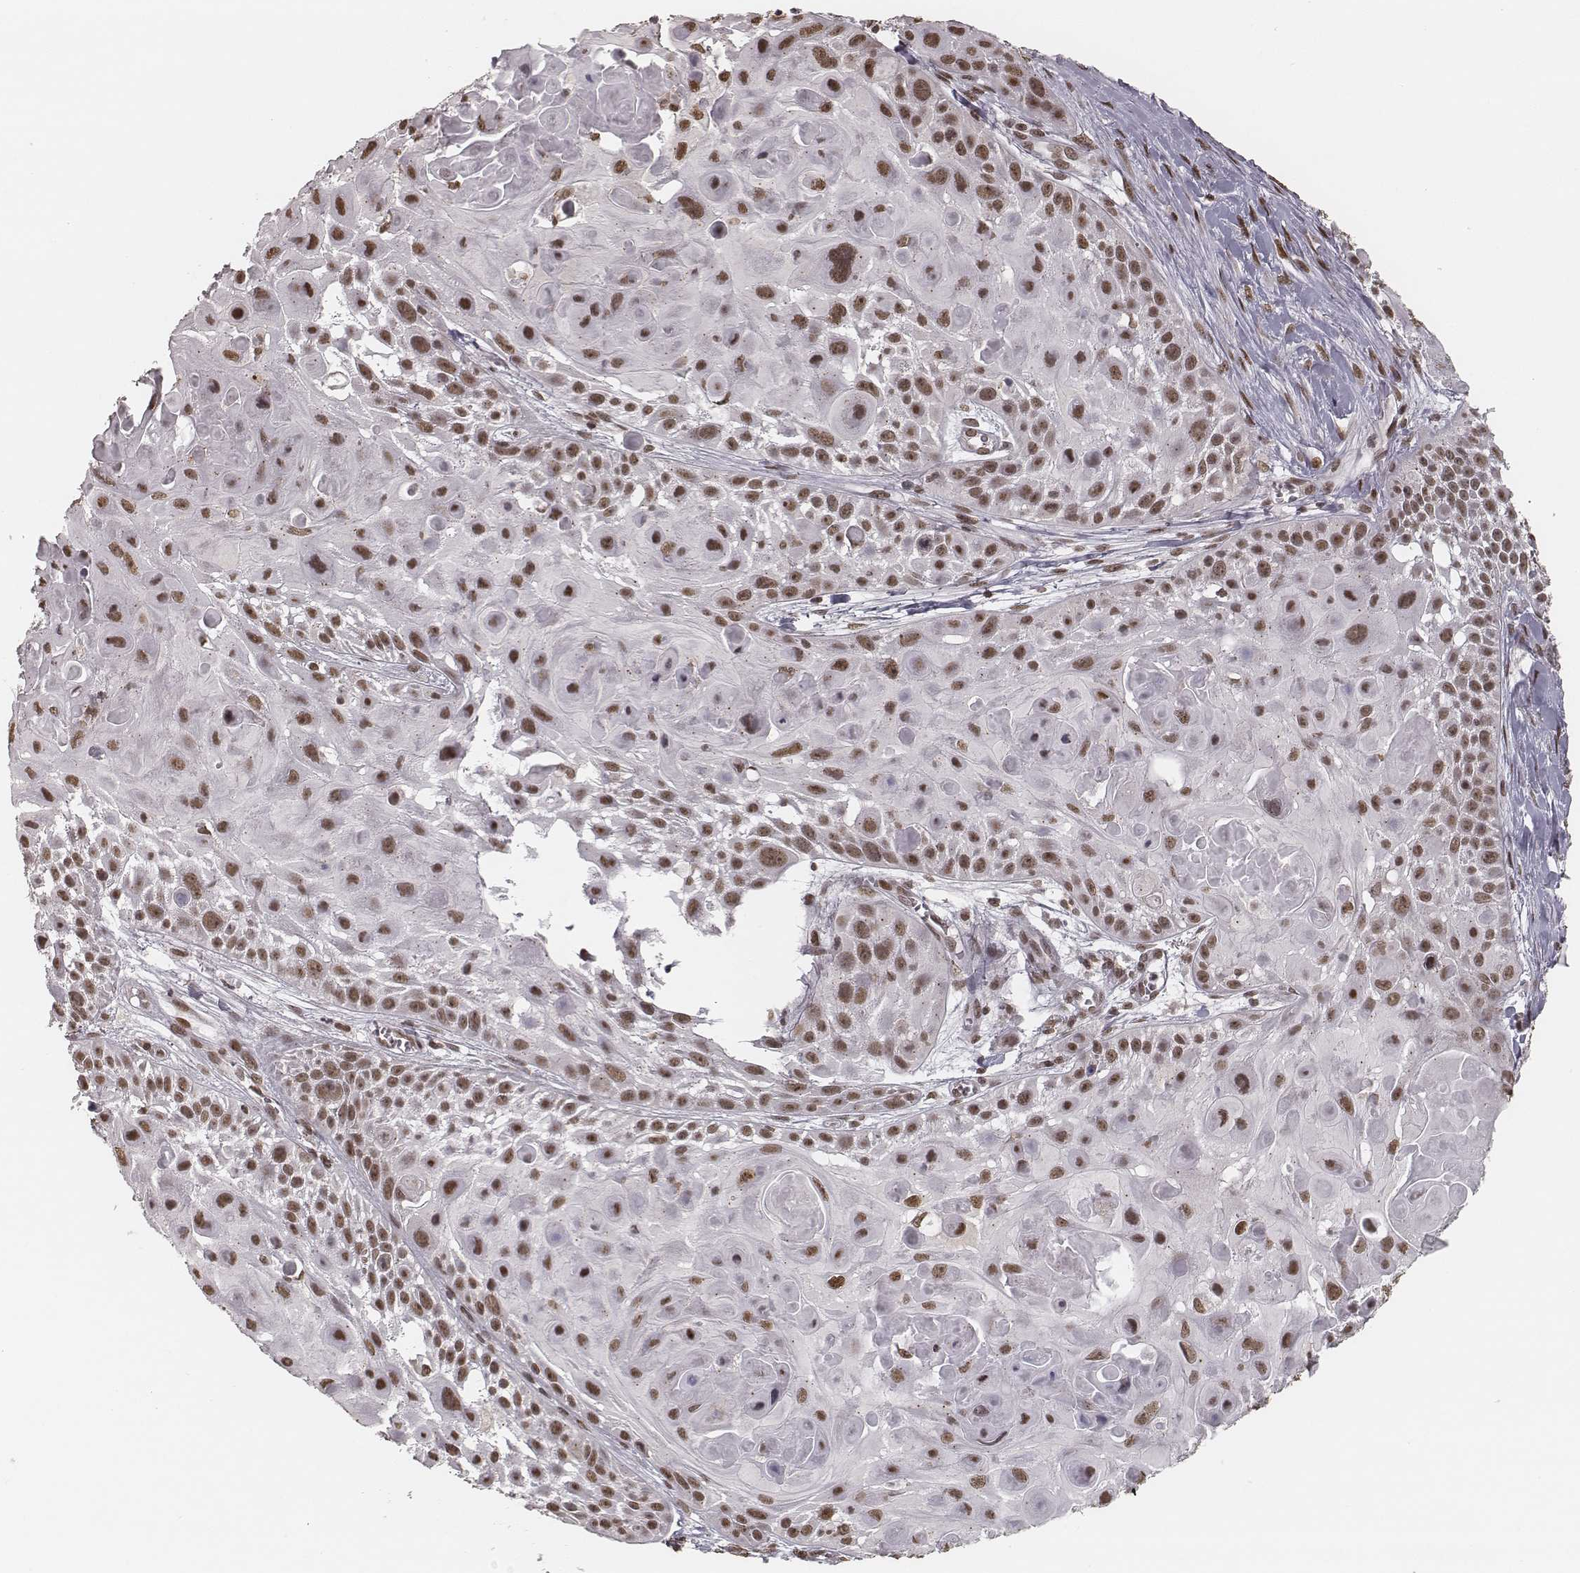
{"staining": {"intensity": "moderate", "quantity": ">75%", "location": "nuclear"}, "tissue": "skin cancer", "cell_type": "Tumor cells", "image_type": "cancer", "snomed": [{"axis": "morphology", "description": "Squamous cell carcinoma, NOS"}, {"axis": "topography", "description": "Skin"}, {"axis": "topography", "description": "Anal"}], "caption": "DAB (3,3'-diaminobenzidine) immunohistochemical staining of skin squamous cell carcinoma demonstrates moderate nuclear protein expression in about >75% of tumor cells.", "gene": "HMGA2", "patient": {"sex": "female", "age": 75}}